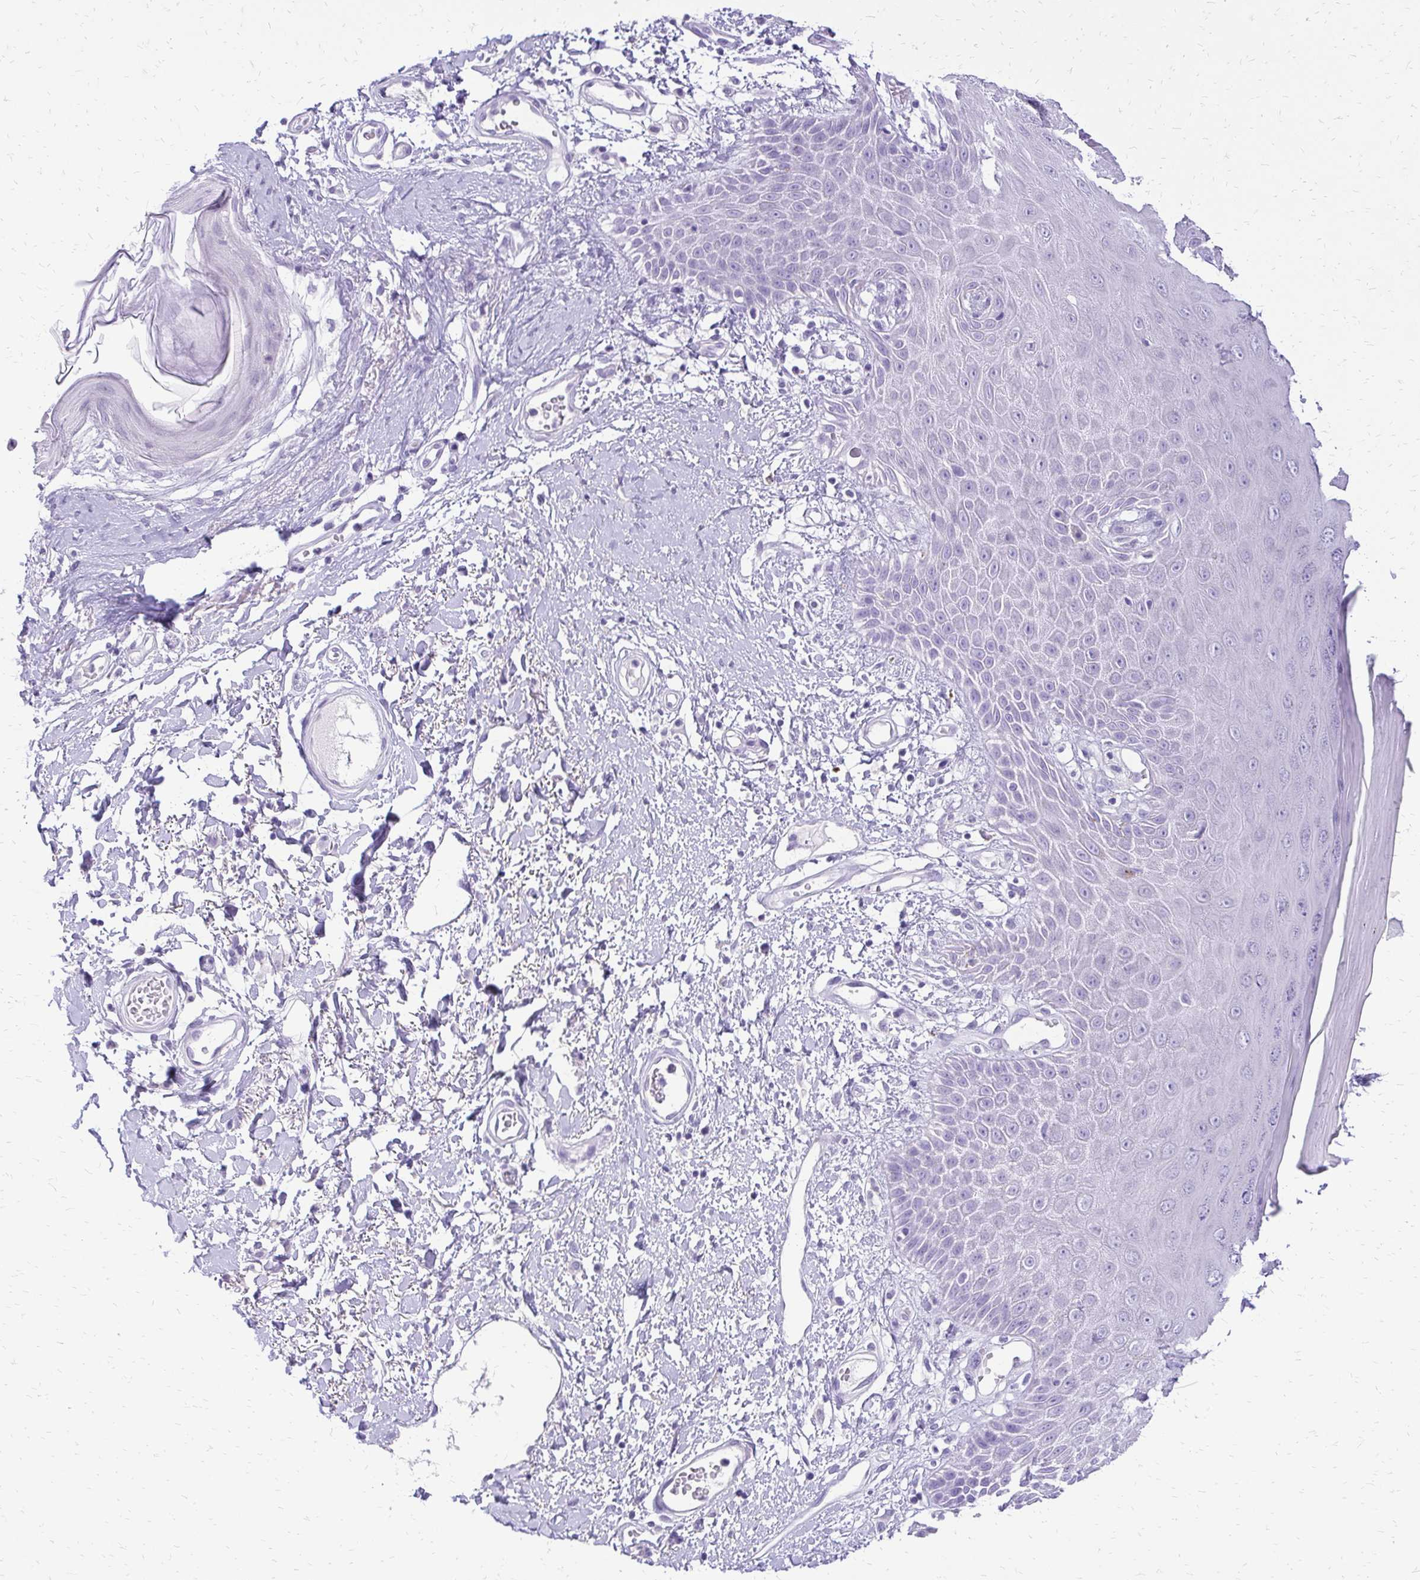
{"staining": {"intensity": "negative", "quantity": "none", "location": "none"}, "tissue": "skin", "cell_type": "Epidermal cells", "image_type": "normal", "snomed": [{"axis": "morphology", "description": "Normal tissue, NOS"}, {"axis": "topography", "description": "Anal"}, {"axis": "topography", "description": "Peripheral nerve tissue"}], "caption": "High magnification brightfield microscopy of benign skin stained with DAB (3,3'-diaminobenzidine) (brown) and counterstained with hematoxylin (blue): epidermal cells show no significant expression.", "gene": "SLC32A1", "patient": {"sex": "male", "age": 78}}